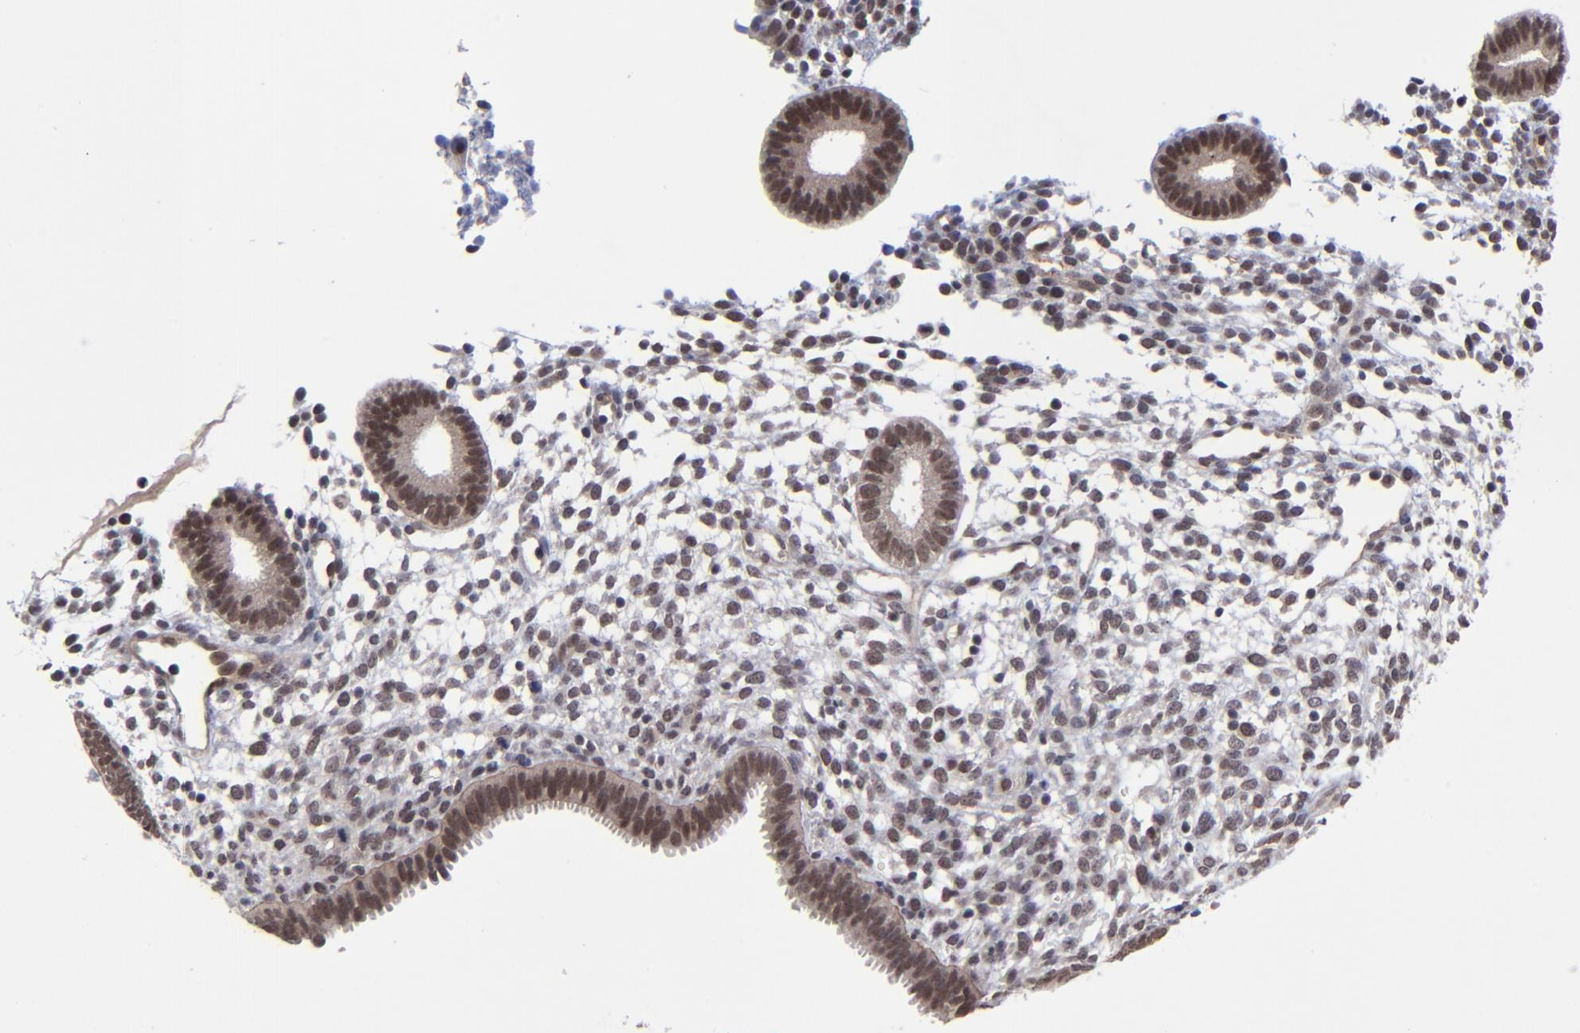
{"staining": {"intensity": "weak", "quantity": "<25%", "location": "nuclear"}, "tissue": "endometrium", "cell_type": "Cells in endometrial stroma", "image_type": "normal", "snomed": [{"axis": "morphology", "description": "Normal tissue, NOS"}, {"axis": "topography", "description": "Endometrium"}], "caption": "A high-resolution histopathology image shows IHC staining of benign endometrium, which shows no significant staining in cells in endometrial stroma.", "gene": "ZNF419", "patient": {"sex": "female", "age": 35}}